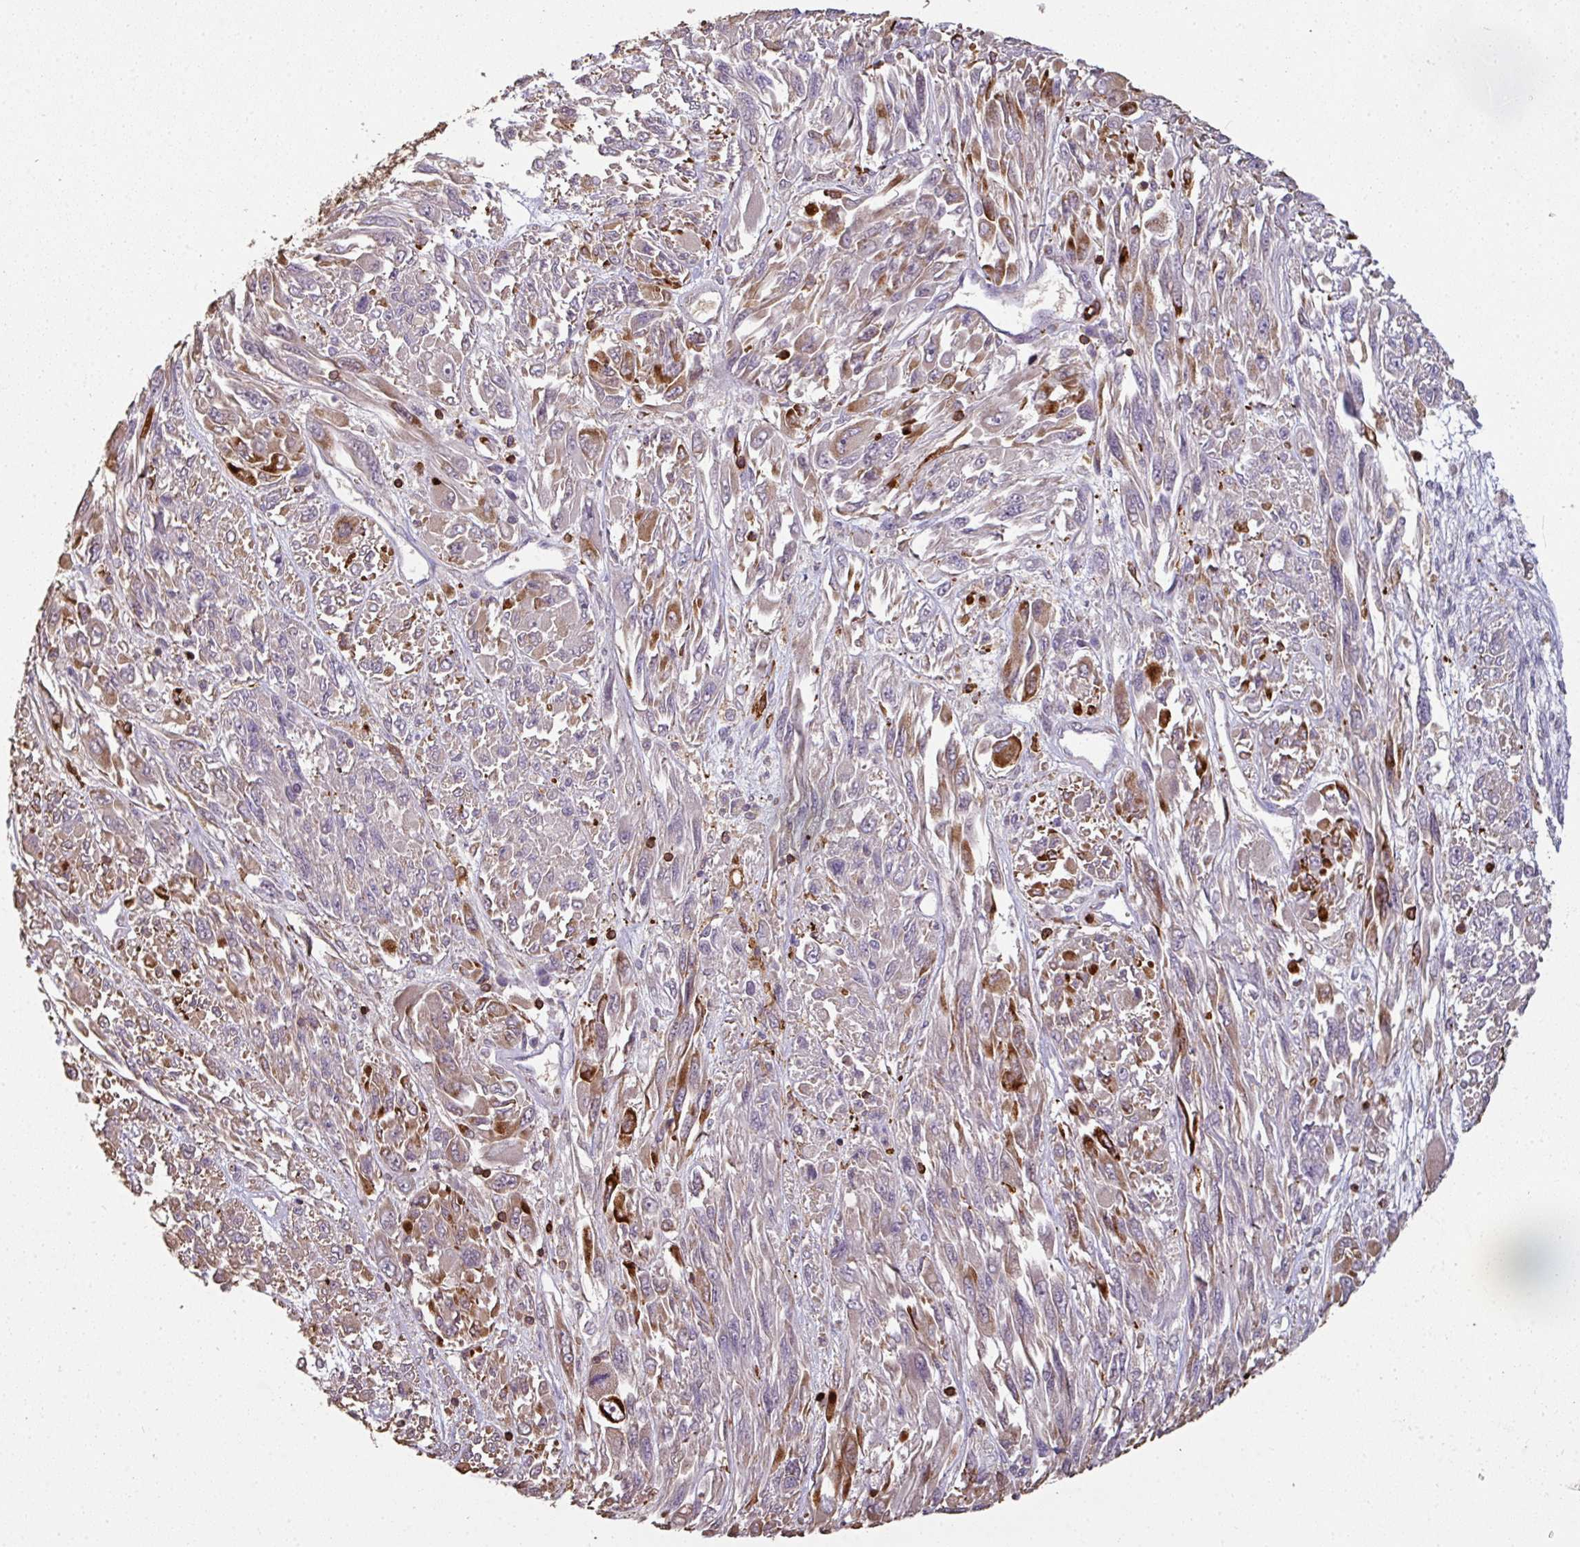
{"staining": {"intensity": "moderate", "quantity": "<25%", "location": "cytoplasmic/membranous"}, "tissue": "melanoma", "cell_type": "Tumor cells", "image_type": "cancer", "snomed": [{"axis": "morphology", "description": "Malignant melanoma, NOS"}, {"axis": "topography", "description": "Skin"}], "caption": "The immunohistochemical stain labels moderate cytoplasmic/membranous positivity in tumor cells of melanoma tissue.", "gene": "OLFML2B", "patient": {"sex": "female", "age": 91}}